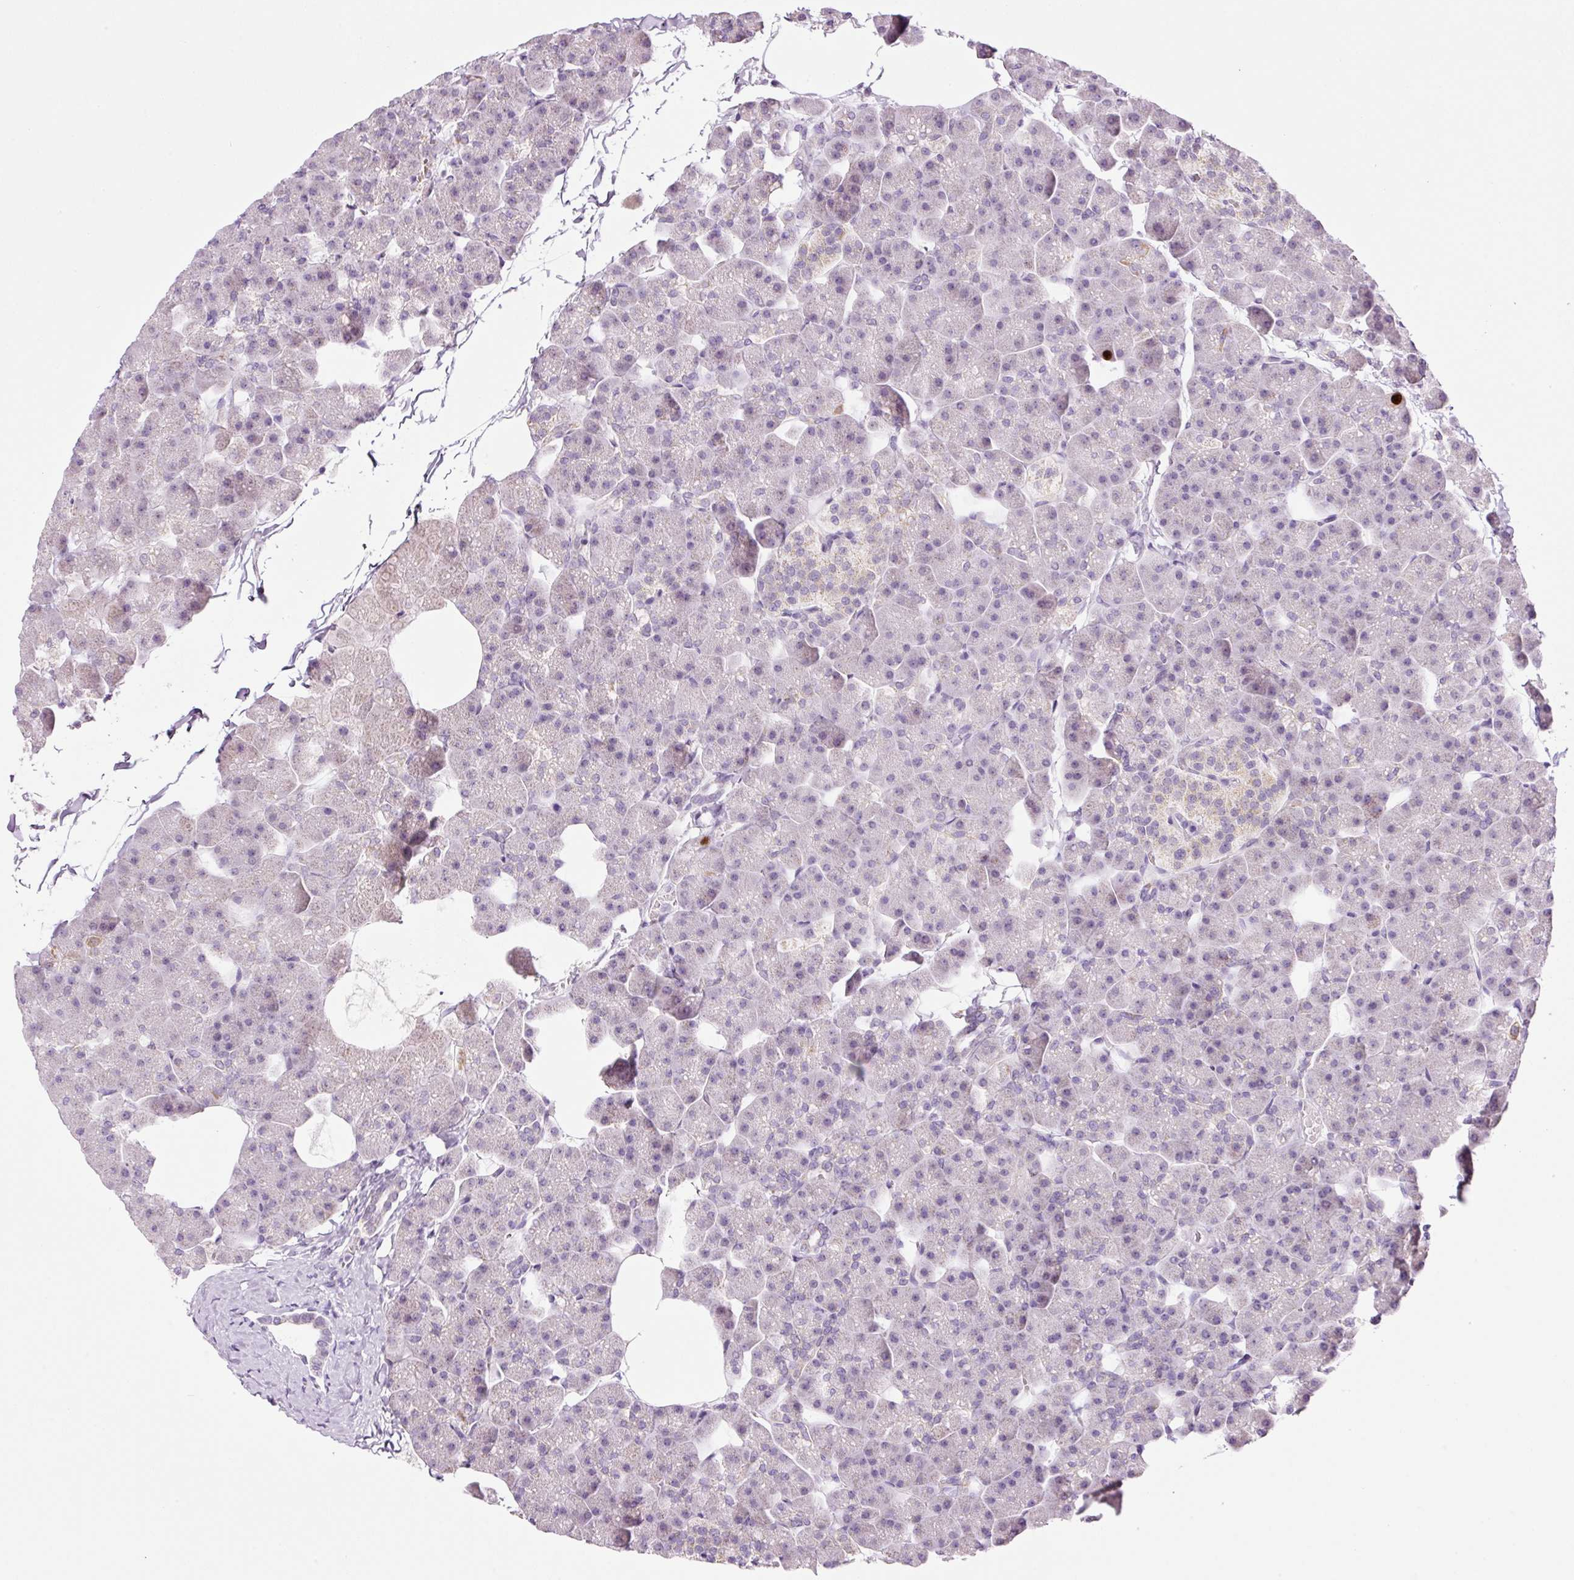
{"staining": {"intensity": "negative", "quantity": "none", "location": "none"}, "tissue": "pancreas", "cell_type": "Exocrine glandular cells", "image_type": "normal", "snomed": [{"axis": "morphology", "description": "Normal tissue, NOS"}, {"axis": "topography", "description": "Pancreas"}], "caption": "A histopathology image of human pancreas is negative for staining in exocrine glandular cells. (Immunohistochemistry, brightfield microscopy, high magnification).", "gene": "KPNA2", "patient": {"sex": "male", "age": 35}}